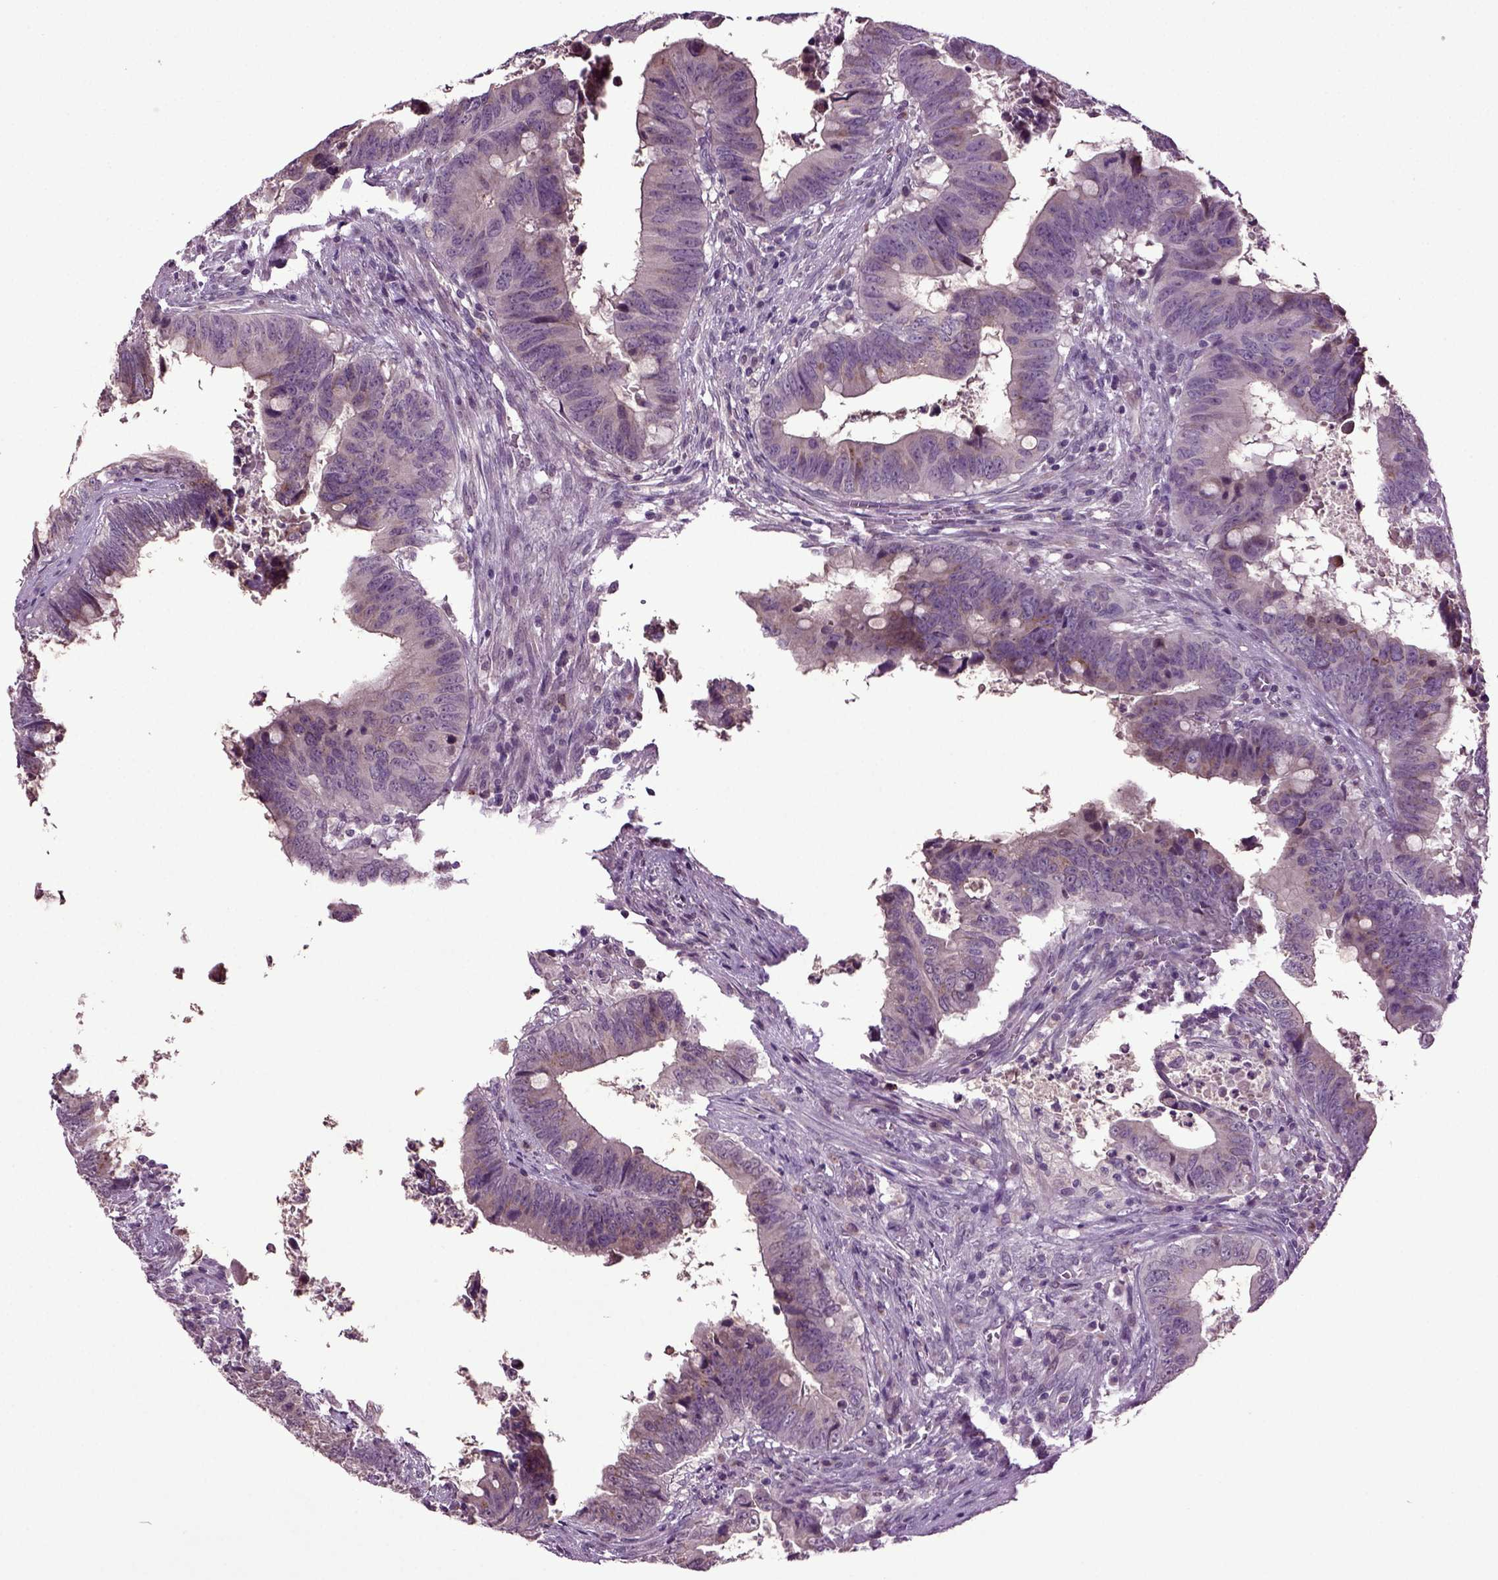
{"staining": {"intensity": "moderate", "quantity": "<25%", "location": "cytoplasmic/membranous"}, "tissue": "colorectal cancer", "cell_type": "Tumor cells", "image_type": "cancer", "snomed": [{"axis": "morphology", "description": "Adenocarcinoma, NOS"}, {"axis": "topography", "description": "Colon"}], "caption": "Approximately <25% of tumor cells in colorectal cancer exhibit moderate cytoplasmic/membranous protein expression as visualized by brown immunohistochemical staining.", "gene": "SLC17A6", "patient": {"sex": "female", "age": 82}}